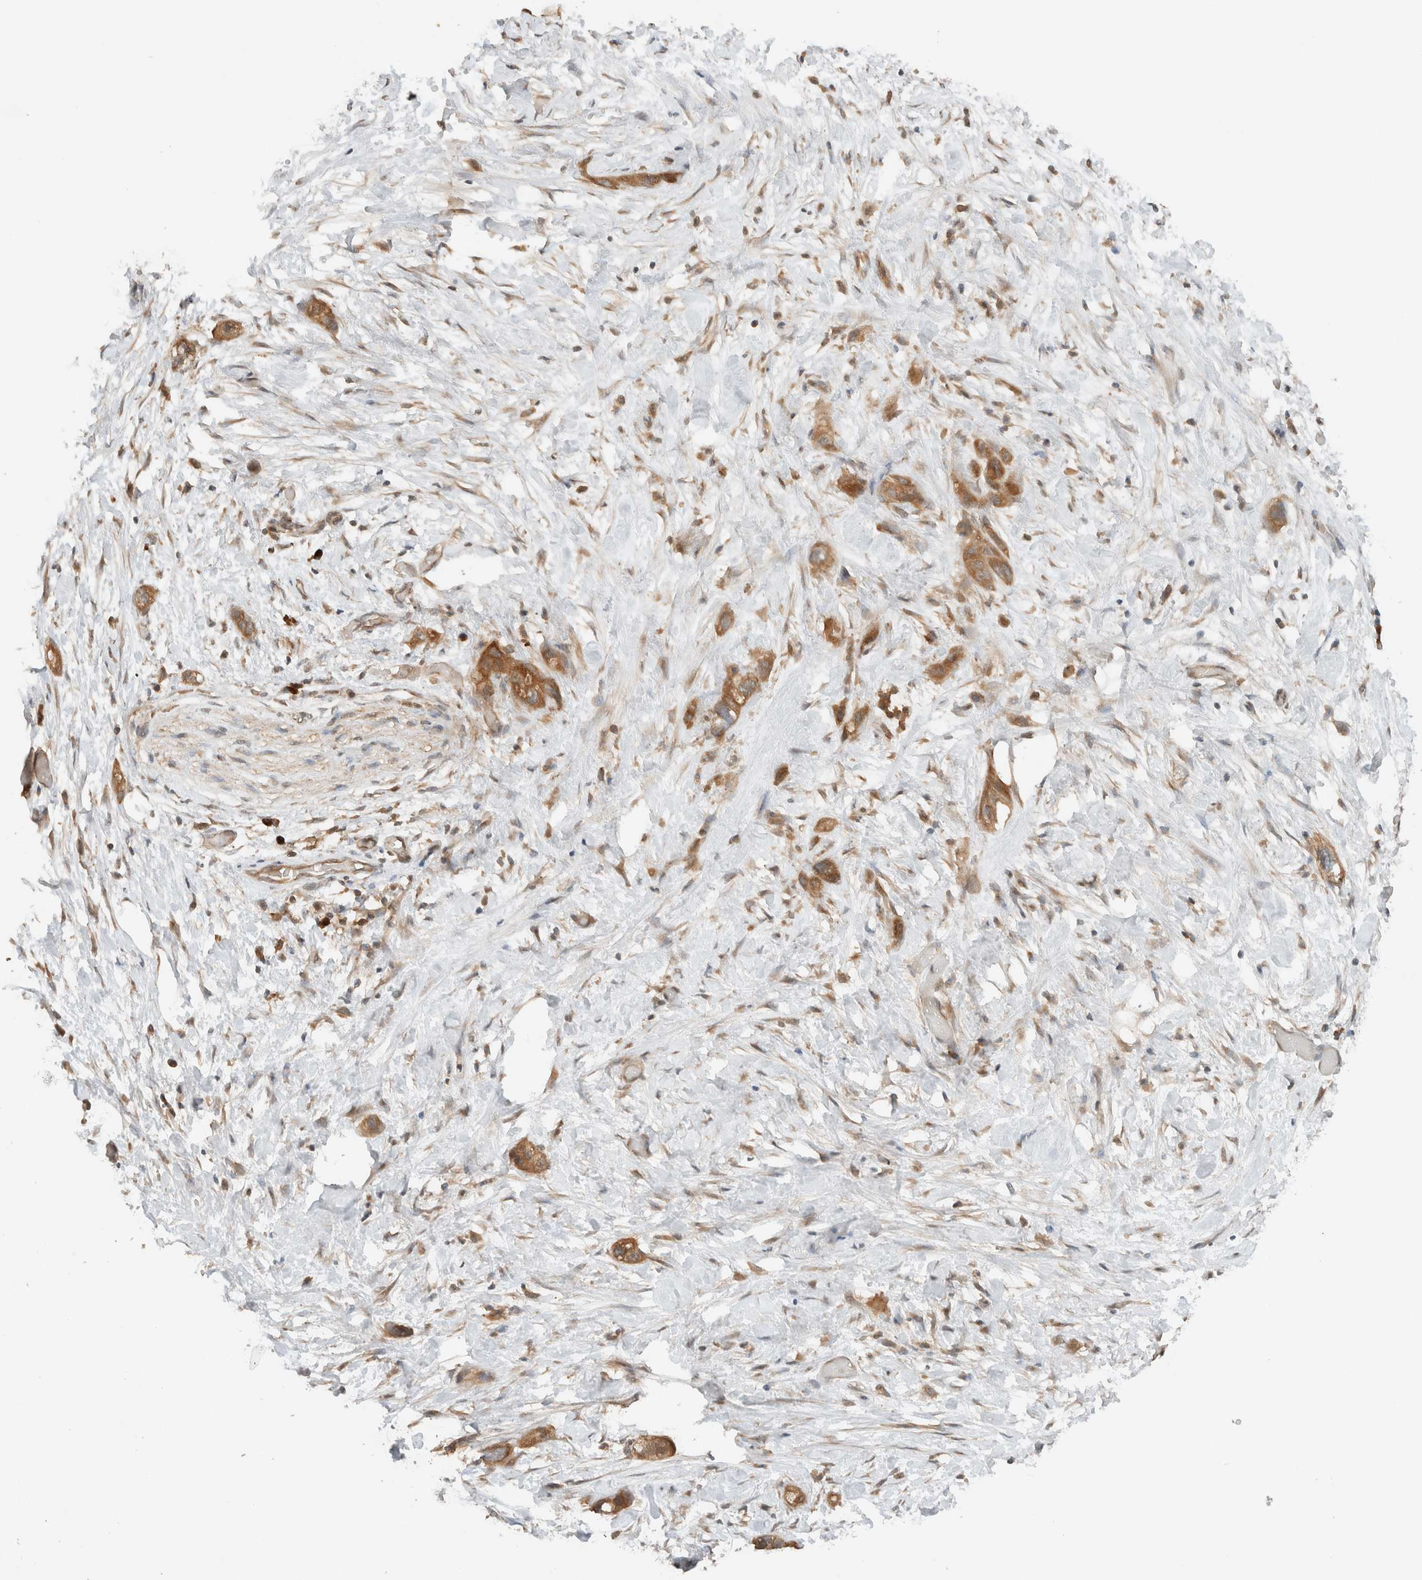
{"staining": {"intensity": "moderate", "quantity": ">75%", "location": "cytoplasmic/membranous"}, "tissue": "stomach cancer", "cell_type": "Tumor cells", "image_type": "cancer", "snomed": [{"axis": "morphology", "description": "Adenocarcinoma, NOS"}, {"axis": "topography", "description": "Stomach"}, {"axis": "topography", "description": "Stomach, lower"}], "caption": "An immunohistochemistry (IHC) histopathology image of neoplastic tissue is shown. Protein staining in brown highlights moderate cytoplasmic/membranous positivity in stomach adenocarcinoma within tumor cells.", "gene": "ARFGEF2", "patient": {"sex": "female", "age": 48}}